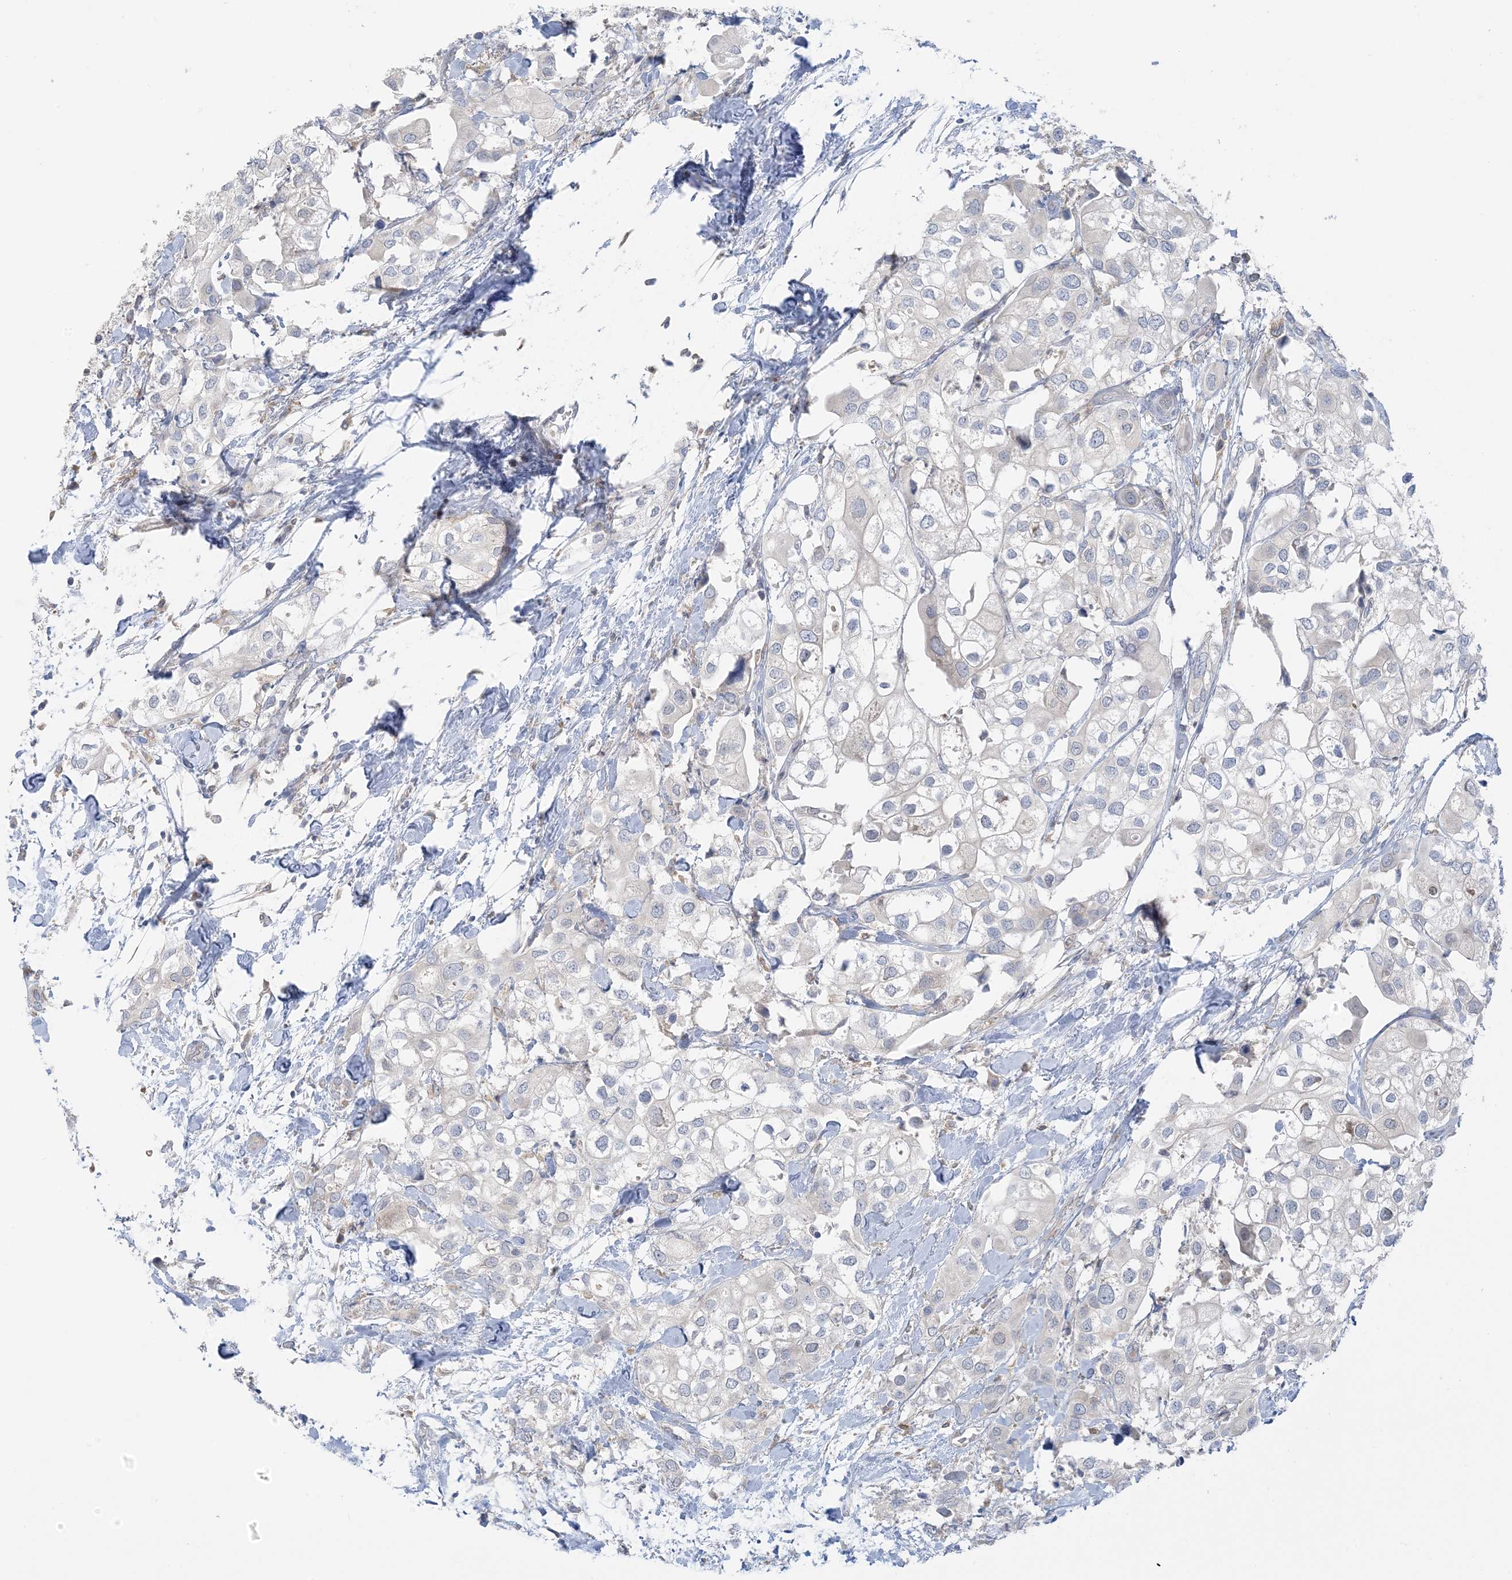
{"staining": {"intensity": "negative", "quantity": "none", "location": "none"}, "tissue": "urothelial cancer", "cell_type": "Tumor cells", "image_type": "cancer", "snomed": [{"axis": "morphology", "description": "Urothelial carcinoma, High grade"}, {"axis": "topography", "description": "Urinary bladder"}], "caption": "Human high-grade urothelial carcinoma stained for a protein using immunohistochemistry (IHC) demonstrates no staining in tumor cells.", "gene": "EEFSEC", "patient": {"sex": "male", "age": 64}}